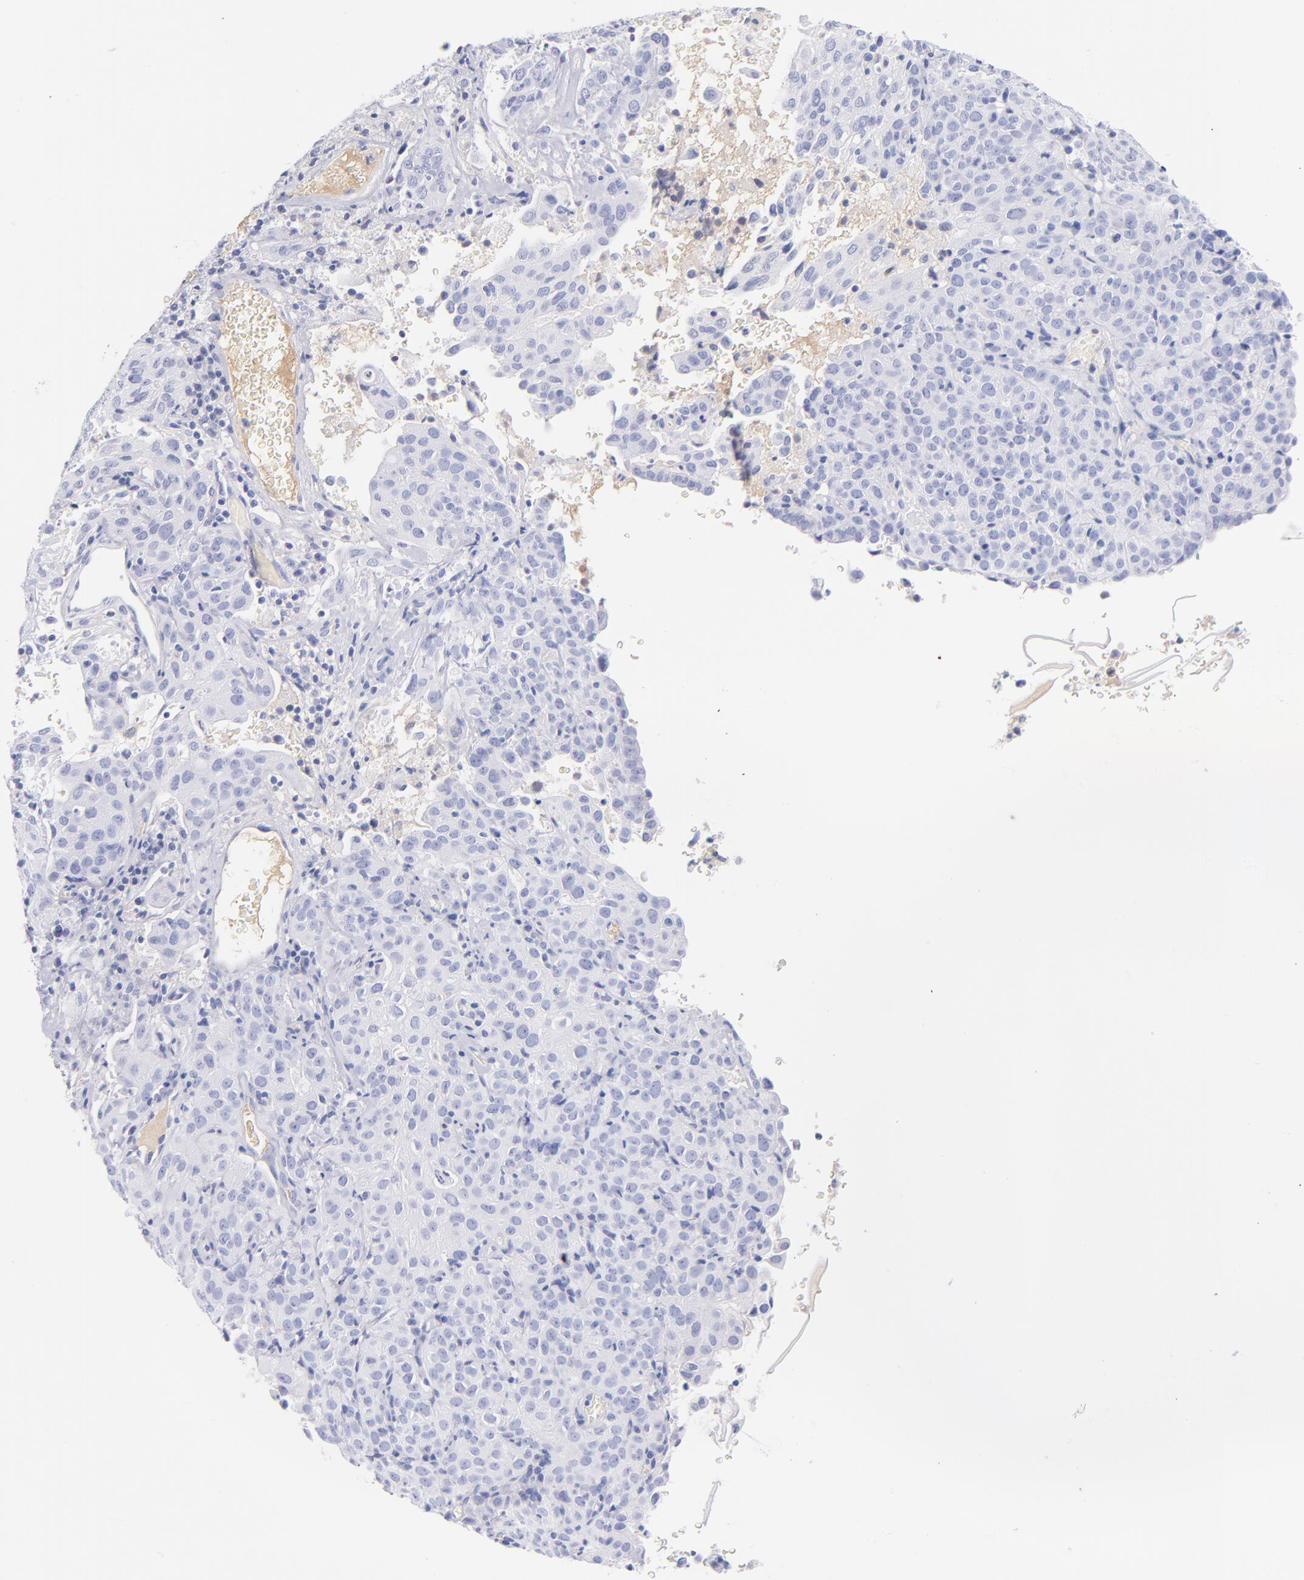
{"staining": {"intensity": "negative", "quantity": "none", "location": "none"}, "tissue": "cervical cancer", "cell_type": "Tumor cells", "image_type": "cancer", "snomed": [{"axis": "morphology", "description": "Squamous cell carcinoma, NOS"}, {"axis": "topography", "description": "Cervix"}], "caption": "Protein analysis of cervical squamous cell carcinoma displays no significant positivity in tumor cells.", "gene": "HP", "patient": {"sex": "female", "age": 41}}